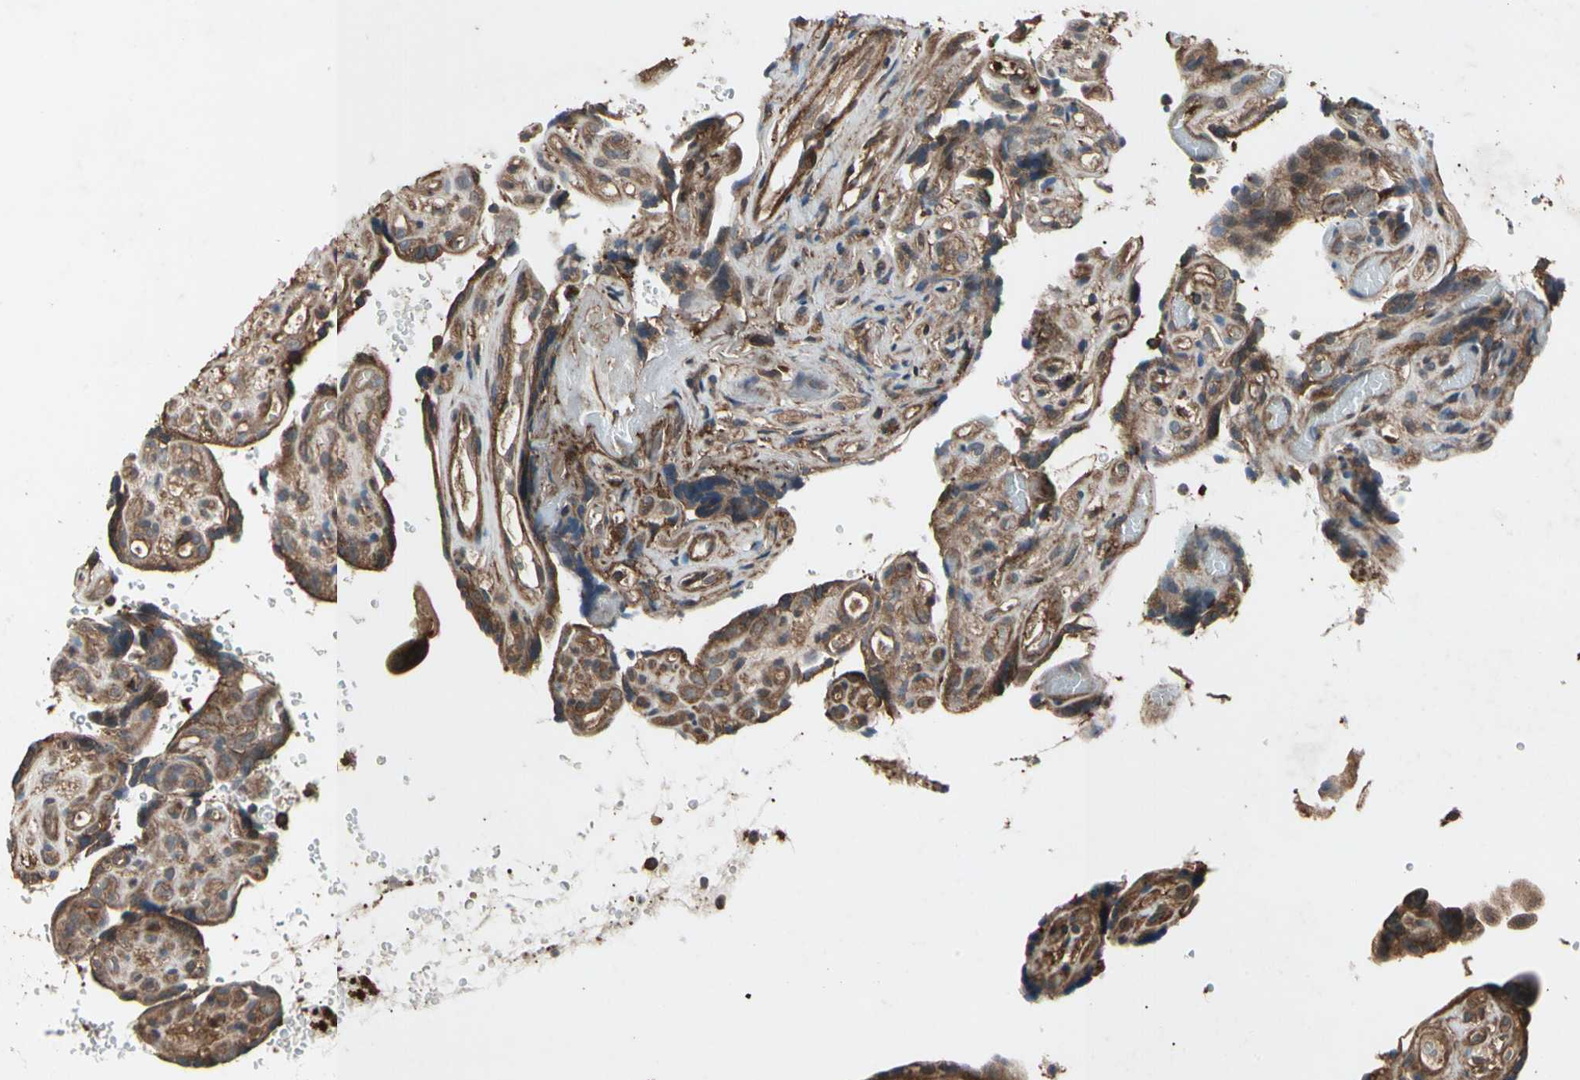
{"staining": {"intensity": "strong", "quantity": ">75%", "location": "cytoplasmic/membranous"}, "tissue": "placenta", "cell_type": "Decidual cells", "image_type": "normal", "snomed": [{"axis": "morphology", "description": "Normal tissue, NOS"}, {"axis": "topography", "description": "Placenta"}], "caption": "Protein expression analysis of unremarkable human placenta reveals strong cytoplasmic/membranous expression in about >75% of decidual cells. (Stains: DAB (3,3'-diaminobenzidine) in brown, nuclei in blue, Microscopy: brightfield microscopy at high magnification).", "gene": "AGBL2", "patient": {"sex": "female", "age": 30}}